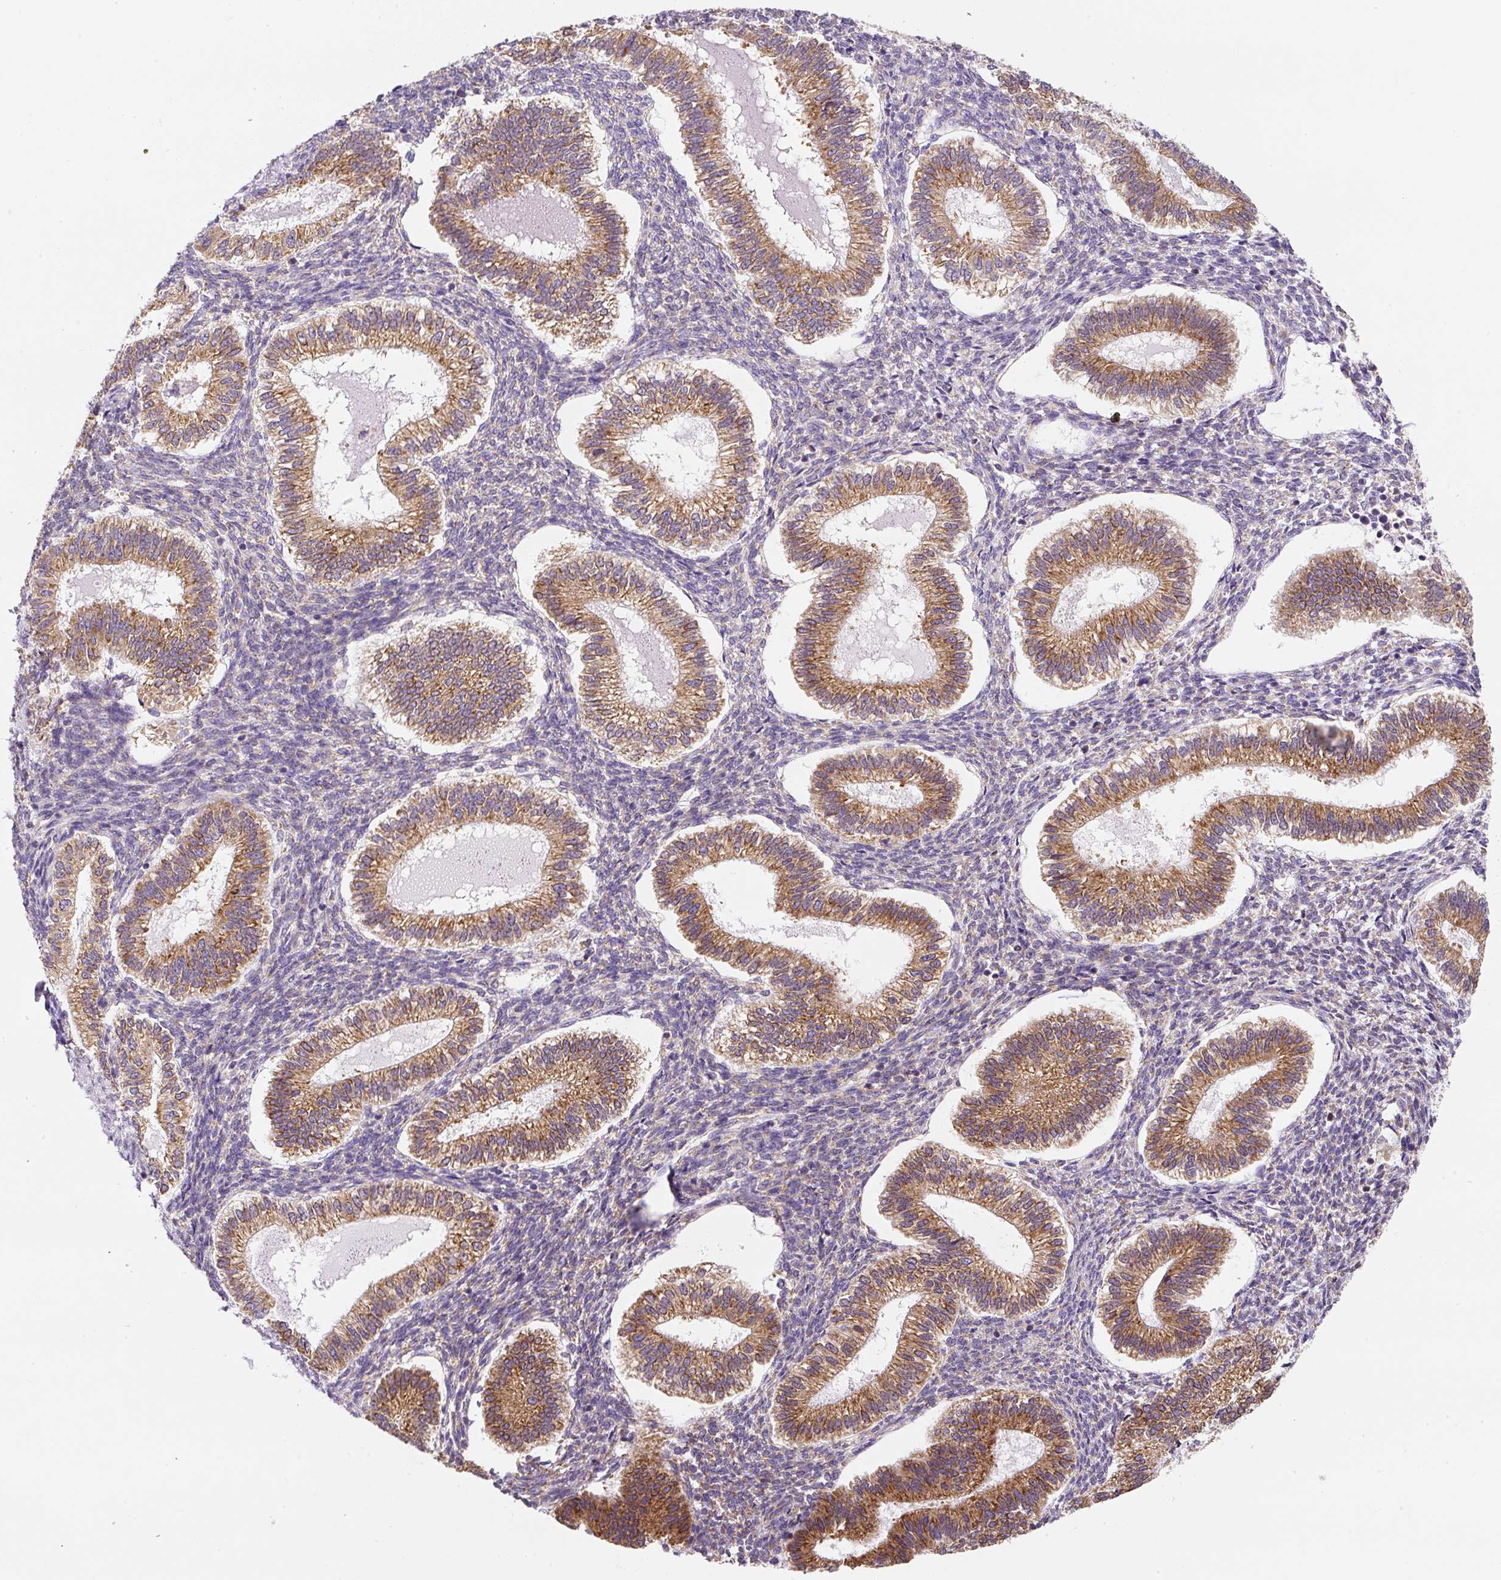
{"staining": {"intensity": "moderate", "quantity": ">75%", "location": "cytoplasmic/membranous"}, "tissue": "endometrium", "cell_type": "Cells in endometrial stroma", "image_type": "normal", "snomed": [{"axis": "morphology", "description": "Normal tissue, NOS"}, {"axis": "topography", "description": "Endometrium"}], "caption": "Endometrium stained with IHC displays moderate cytoplasmic/membranous positivity in about >75% of cells in endometrial stroma. (DAB (3,3'-diaminobenzidine) IHC, brown staining for protein, blue staining for nuclei).", "gene": "DDOST", "patient": {"sex": "female", "age": 25}}